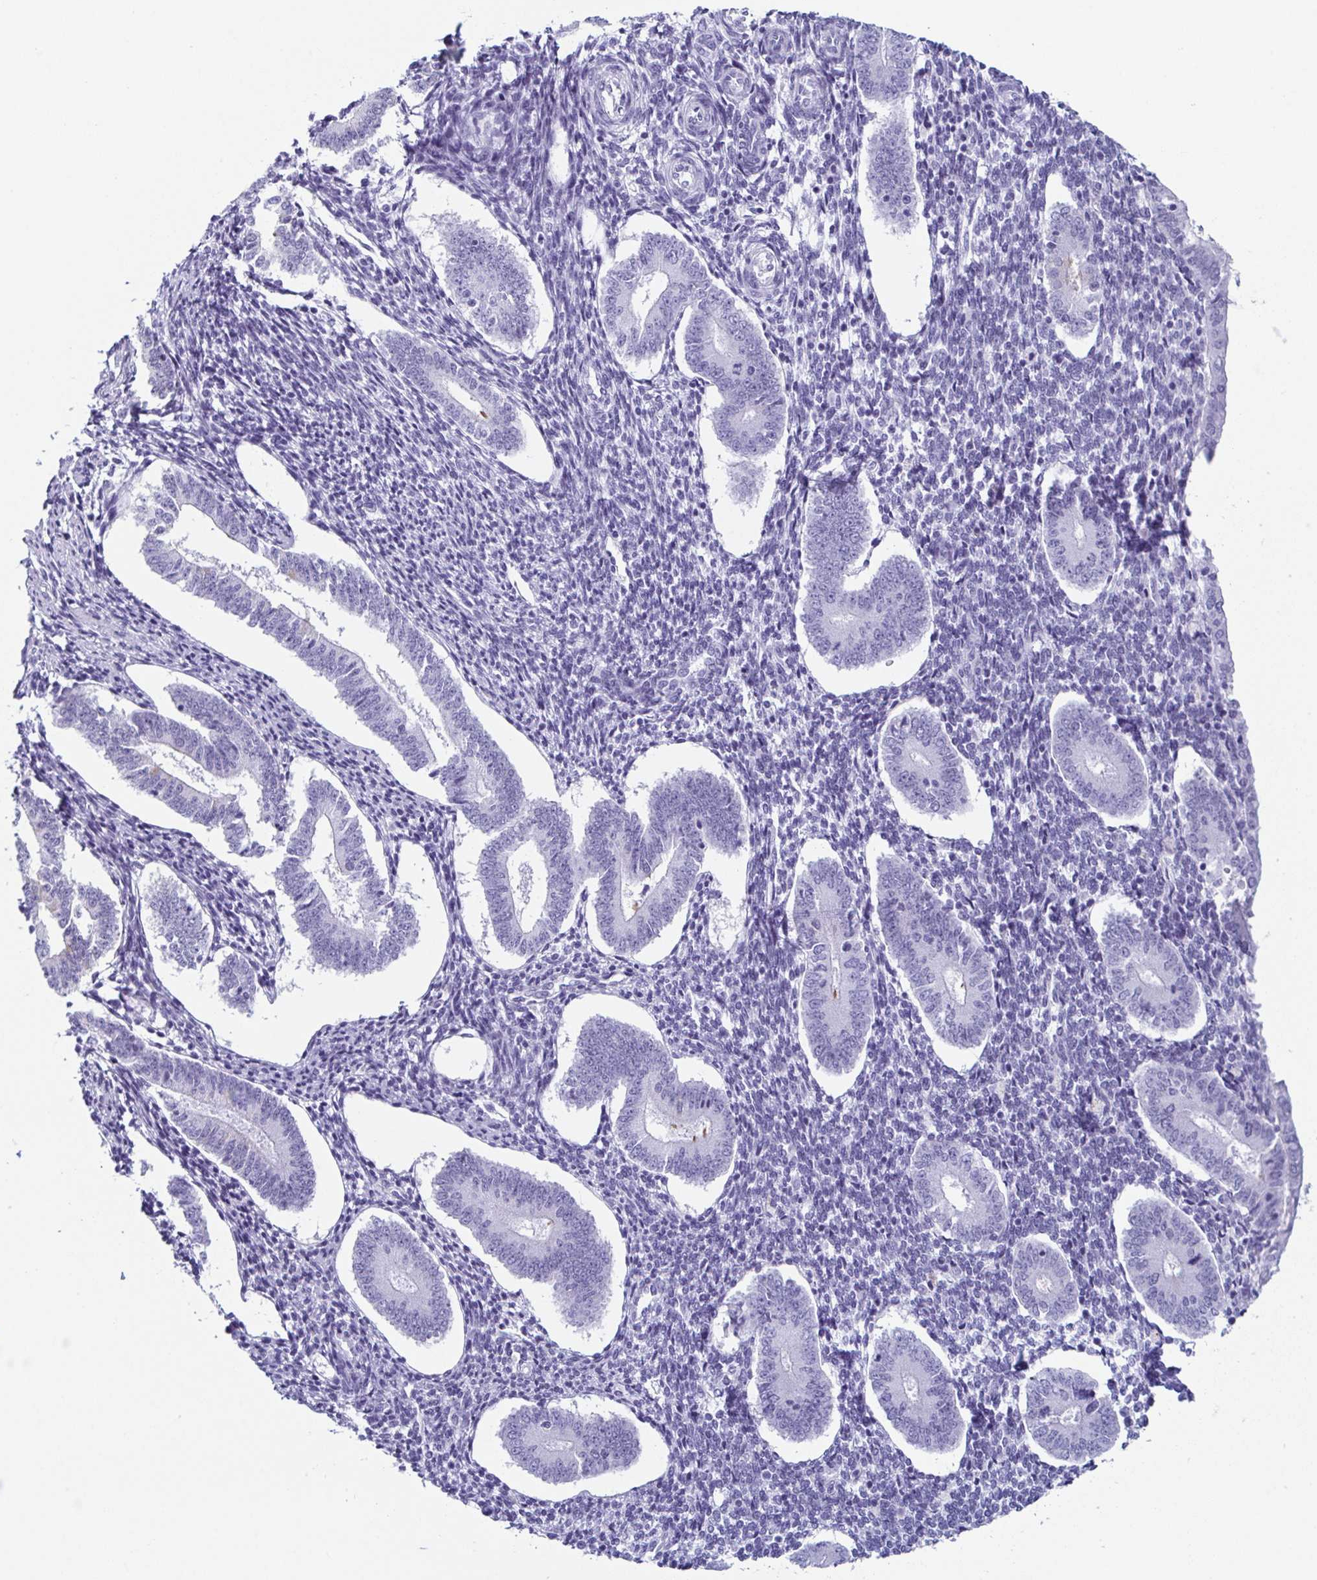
{"staining": {"intensity": "negative", "quantity": "none", "location": "none"}, "tissue": "endometrium", "cell_type": "Cells in endometrial stroma", "image_type": "normal", "snomed": [{"axis": "morphology", "description": "Normal tissue, NOS"}, {"axis": "topography", "description": "Endometrium"}], "caption": "The photomicrograph reveals no significant staining in cells in endometrial stroma of endometrium.", "gene": "ENKUR", "patient": {"sex": "female", "age": 40}}